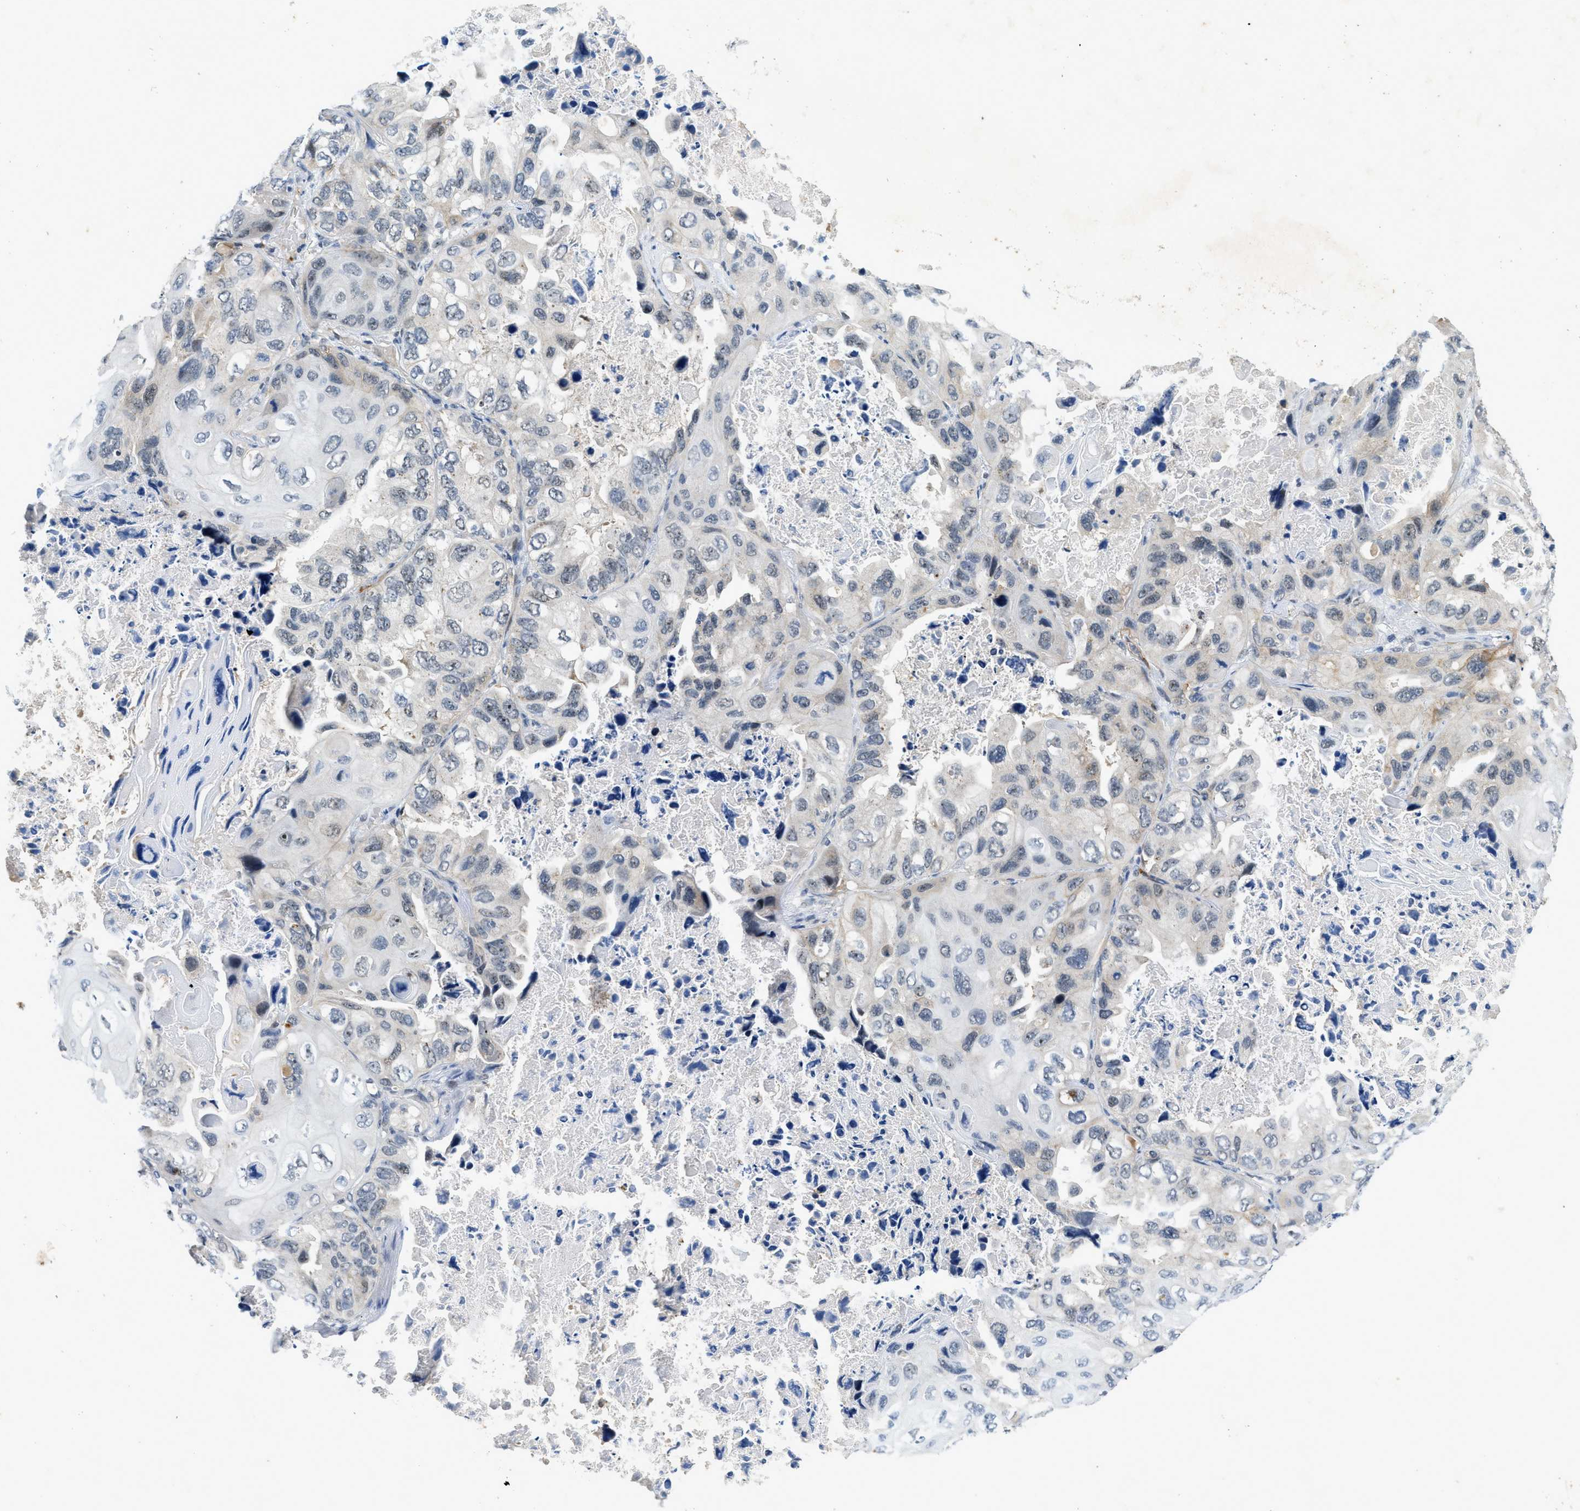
{"staining": {"intensity": "negative", "quantity": "none", "location": "none"}, "tissue": "lung cancer", "cell_type": "Tumor cells", "image_type": "cancer", "snomed": [{"axis": "morphology", "description": "Squamous cell carcinoma, NOS"}, {"axis": "topography", "description": "Lung"}], "caption": "A histopathology image of lung squamous cell carcinoma stained for a protein reveals no brown staining in tumor cells.", "gene": "SLCO2A1", "patient": {"sex": "female", "age": 73}}